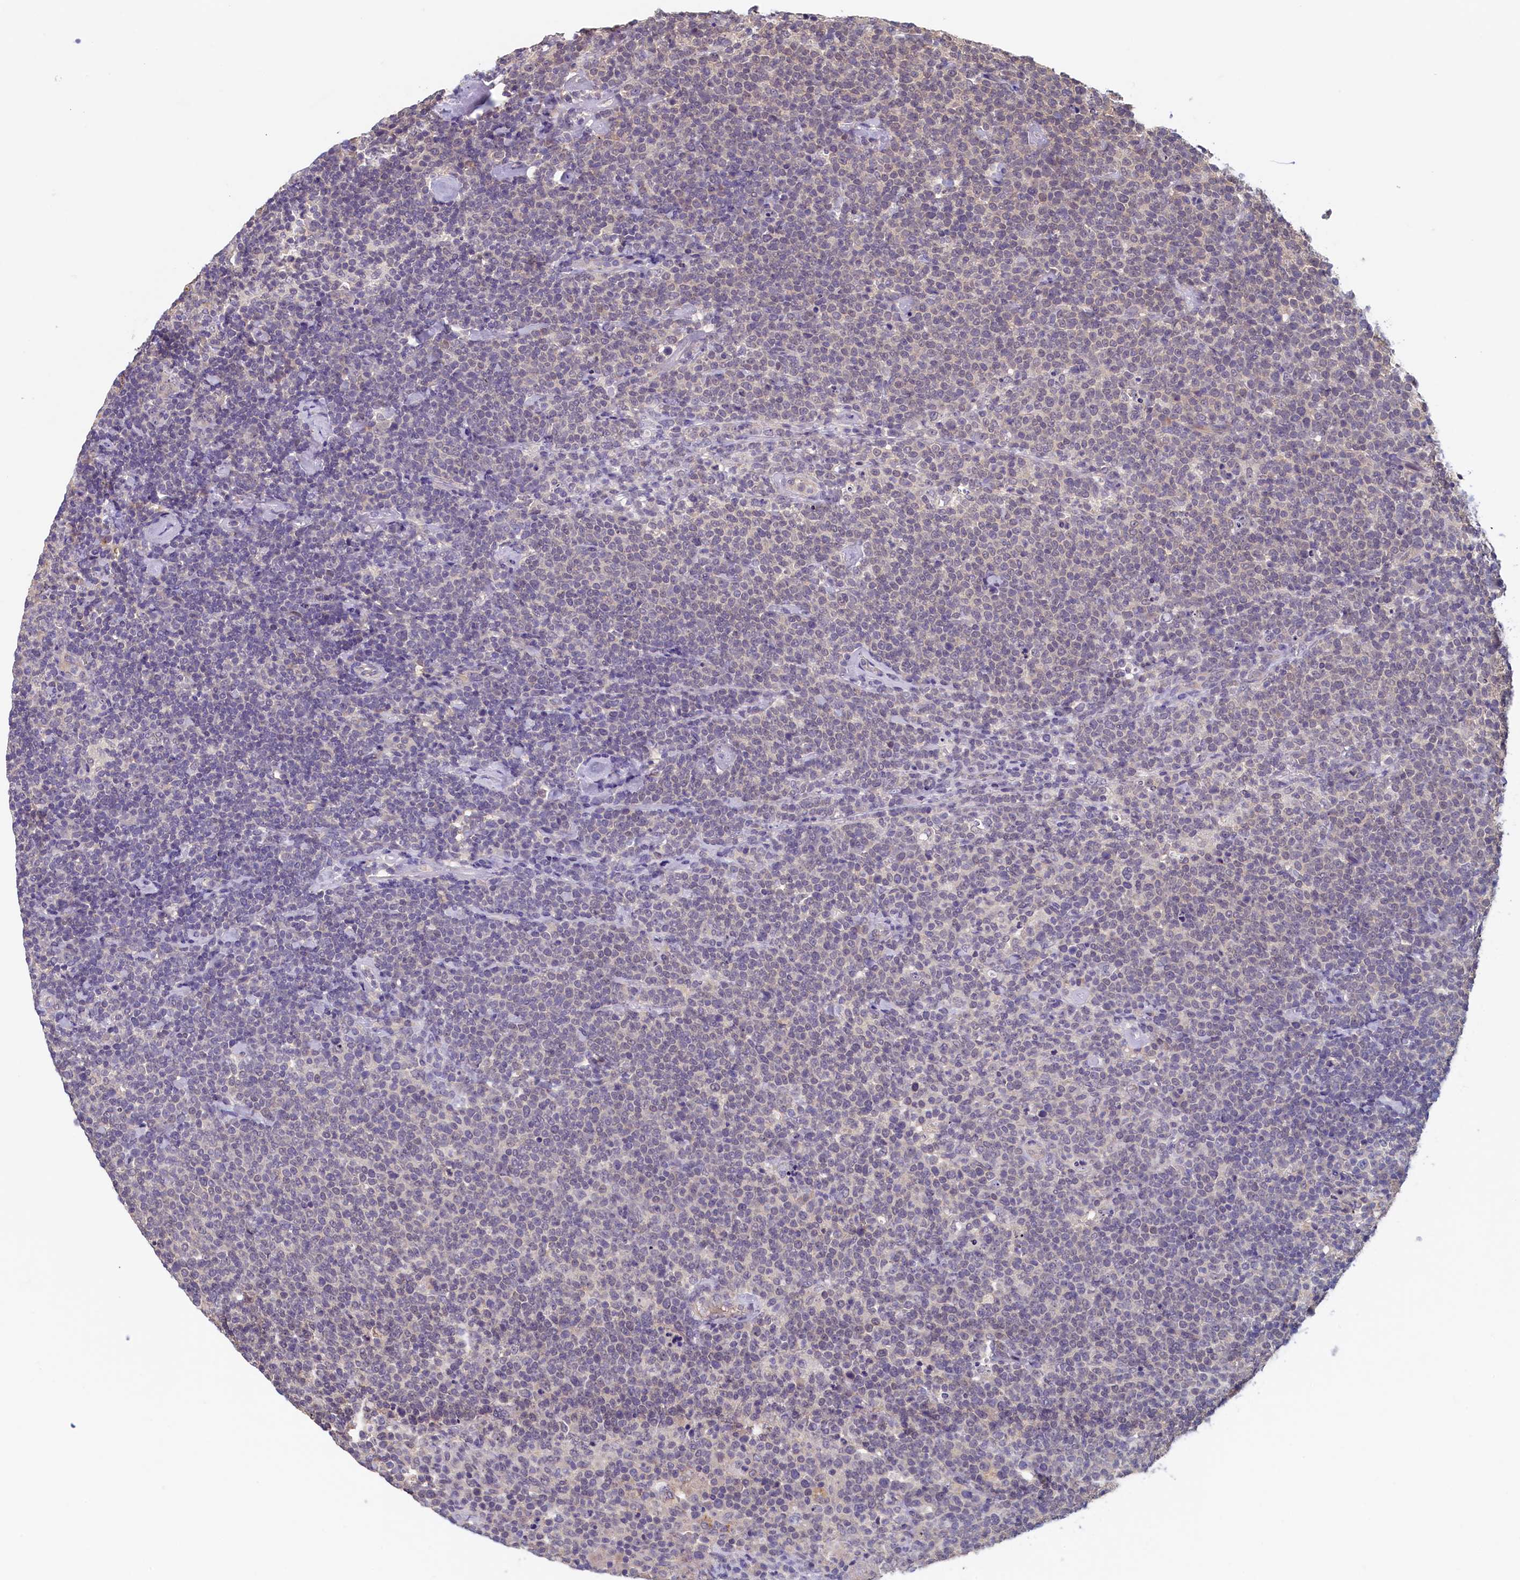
{"staining": {"intensity": "negative", "quantity": "none", "location": "none"}, "tissue": "lymphoma", "cell_type": "Tumor cells", "image_type": "cancer", "snomed": [{"axis": "morphology", "description": "Malignant lymphoma, non-Hodgkin's type, High grade"}, {"axis": "topography", "description": "Lymph node"}], "caption": "Immunohistochemical staining of human lymphoma shows no significant expression in tumor cells.", "gene": "NUBP2", "patient": {"sex": "male", "age": 61}}